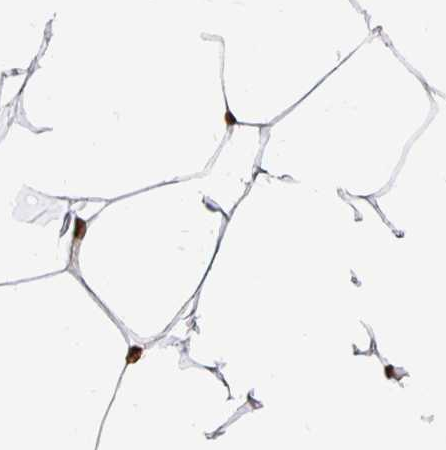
{"staining": {"intensity": "moderate", "quantity": ">75%", "location": "nuclear"}, "tissue": "breast", "cell_type": "Adipocytes", "image_type": "normal", "snomed": [{"axis": "morphology", "description": "Normal tissue, NOS"}, {"axis": "topography", "description": "Breast"}], "caption": "Protein expression analysis of unremarkable breast displays moderate nuclear positivity in approximately >75% of adipocytes. The staining is performed using DAB (3,3'-diaminobenzidine) brown chromogen to label protein expression. The nuclei are counter-stained blue using hematoxylin.", "gene": "H2BC5", "patient": {"sex": "female", "age": 27}}